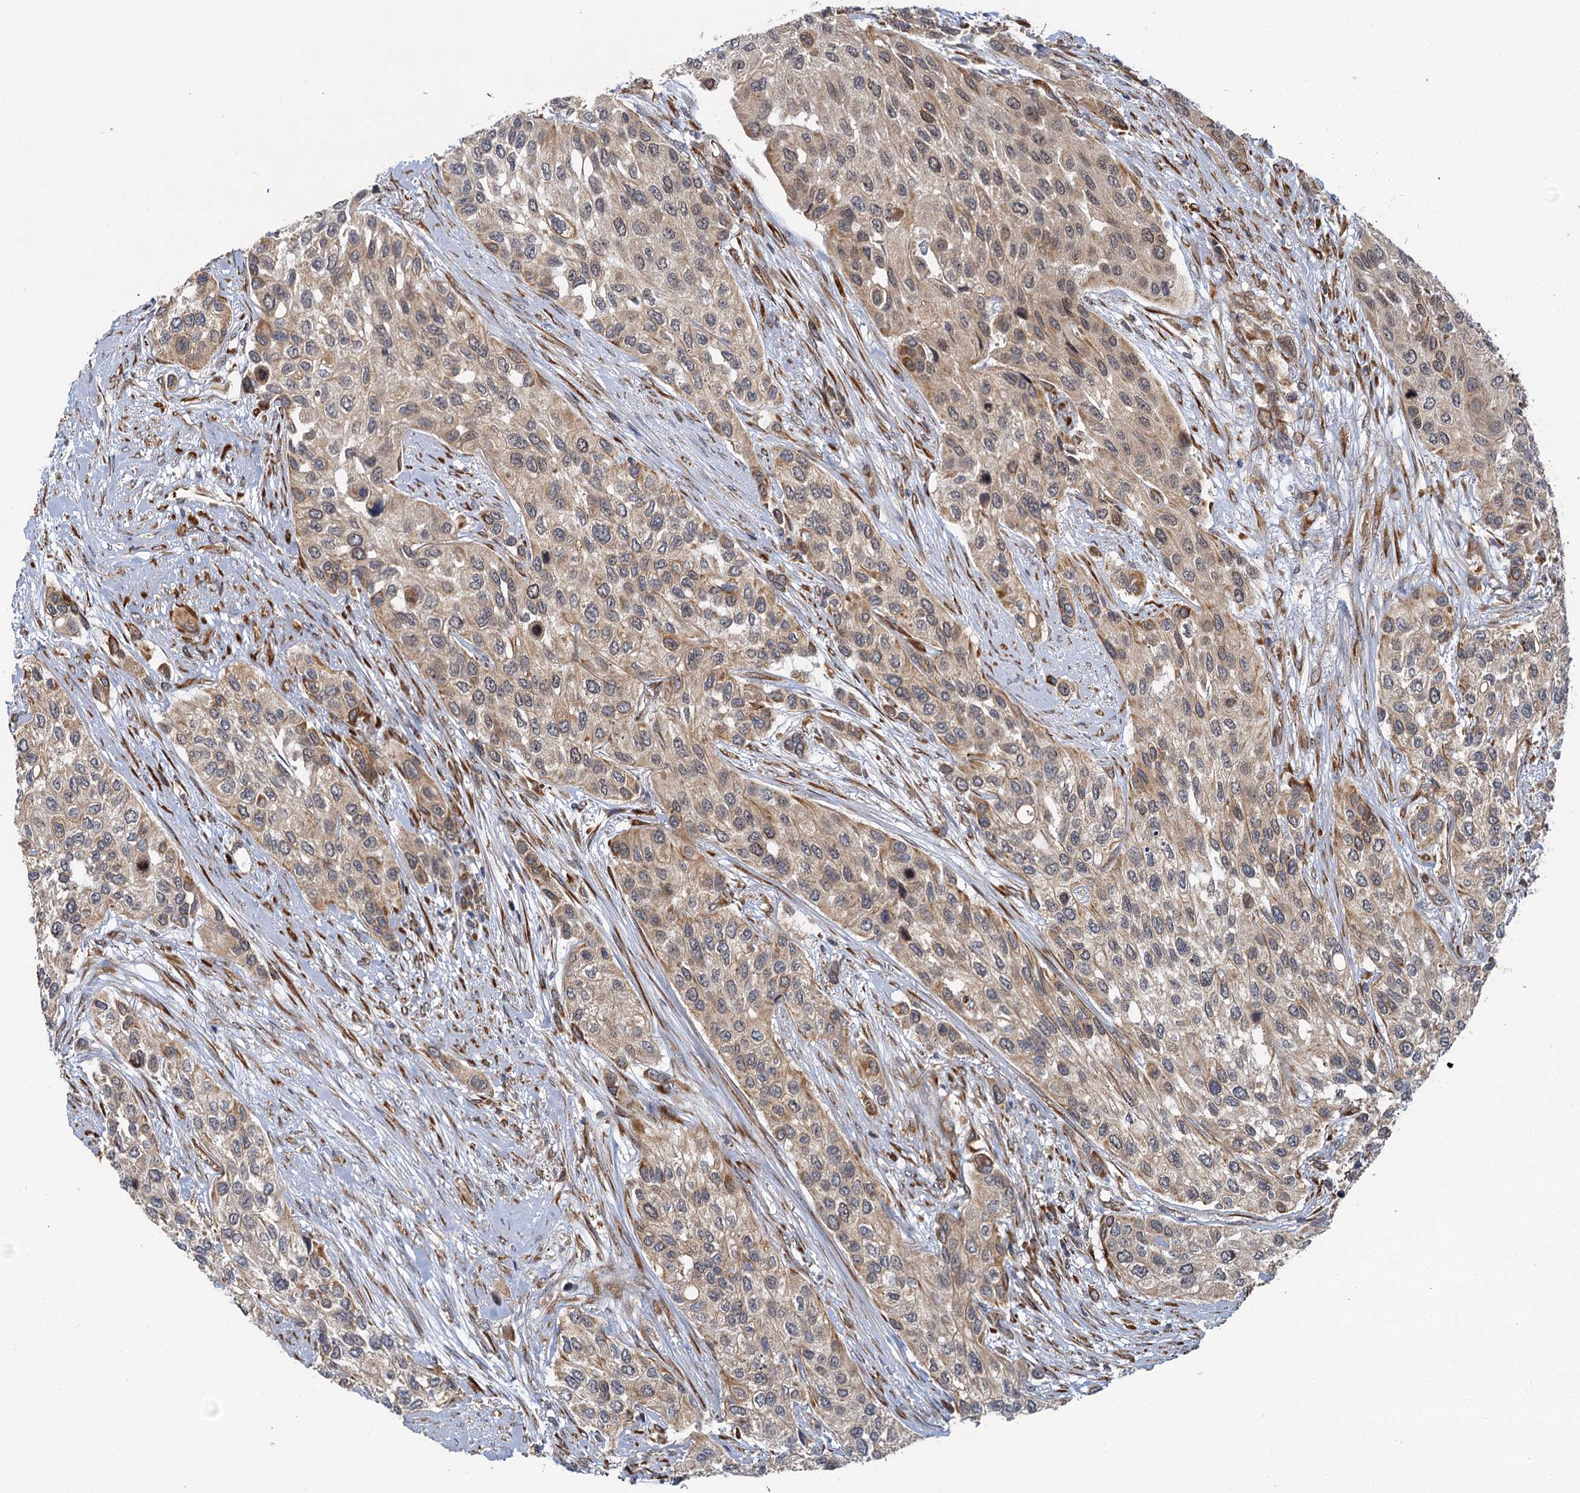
{"staining": {"intensity": "weak", "quantity": ">75%", "location": "cytoplasmic/membranous"}, "tissue": "urothelial cancer", "cell_type": "Tumor cells", "image_type": "cancer", "snomed": [{"axis": "morphology", "description": "Normal tissue, NOS"}, {"axis": "morphology", "description": "Urothelial carcinoma, High grade"}, {"axis": "topography", "description": "Vascular tissue"}, {"axis": "topography", "description": "Urinary bladder"}], "caption": "Urothelial carcinoma (high-grade) stained for a protein (brown) demonstrates weak cytoplasmic/membranous positive expression in about >75% of tumor cells.", "gene": "APBA2", "patient": {"sex": "female", "age": 56}}